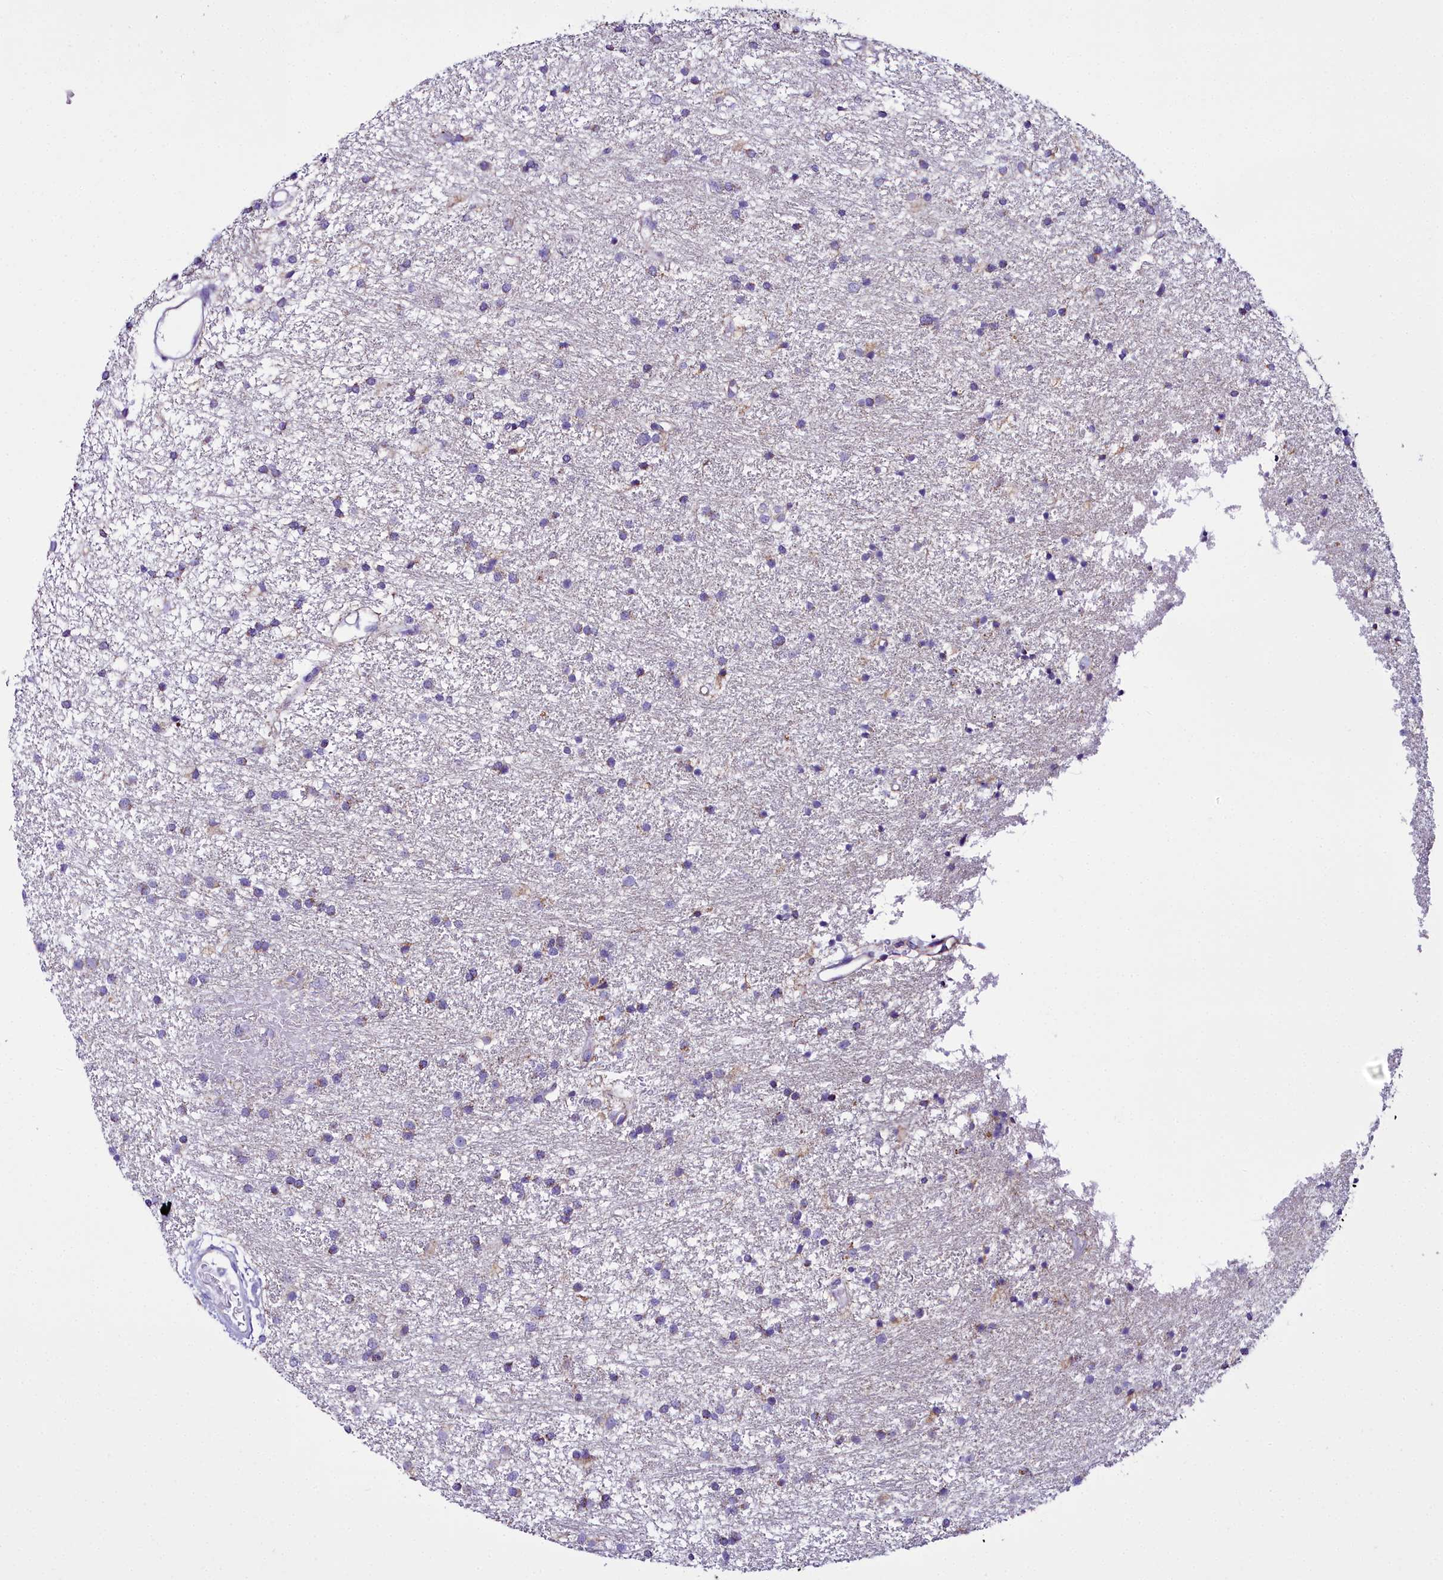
{"staining": {"intensity": "negative", "quantity": "none", "location": "none"}, "tissue": "glioma", "cell_type": "Tumor cells", "image_type": "cancer", "snomed": [{"axis": "morphology", "description": "Glioma, malignant, High grade"}, {"axis": "topography", "description": "Brain"}], "caption": "Immunohistochemistry (IHC) micrograph of neoplastic tissue: human glioma stained with DAB exhibits no significant protein expression in tumor cells.", "gene": "WDFY3", "patient": {"sex": "male", "age": 77}}